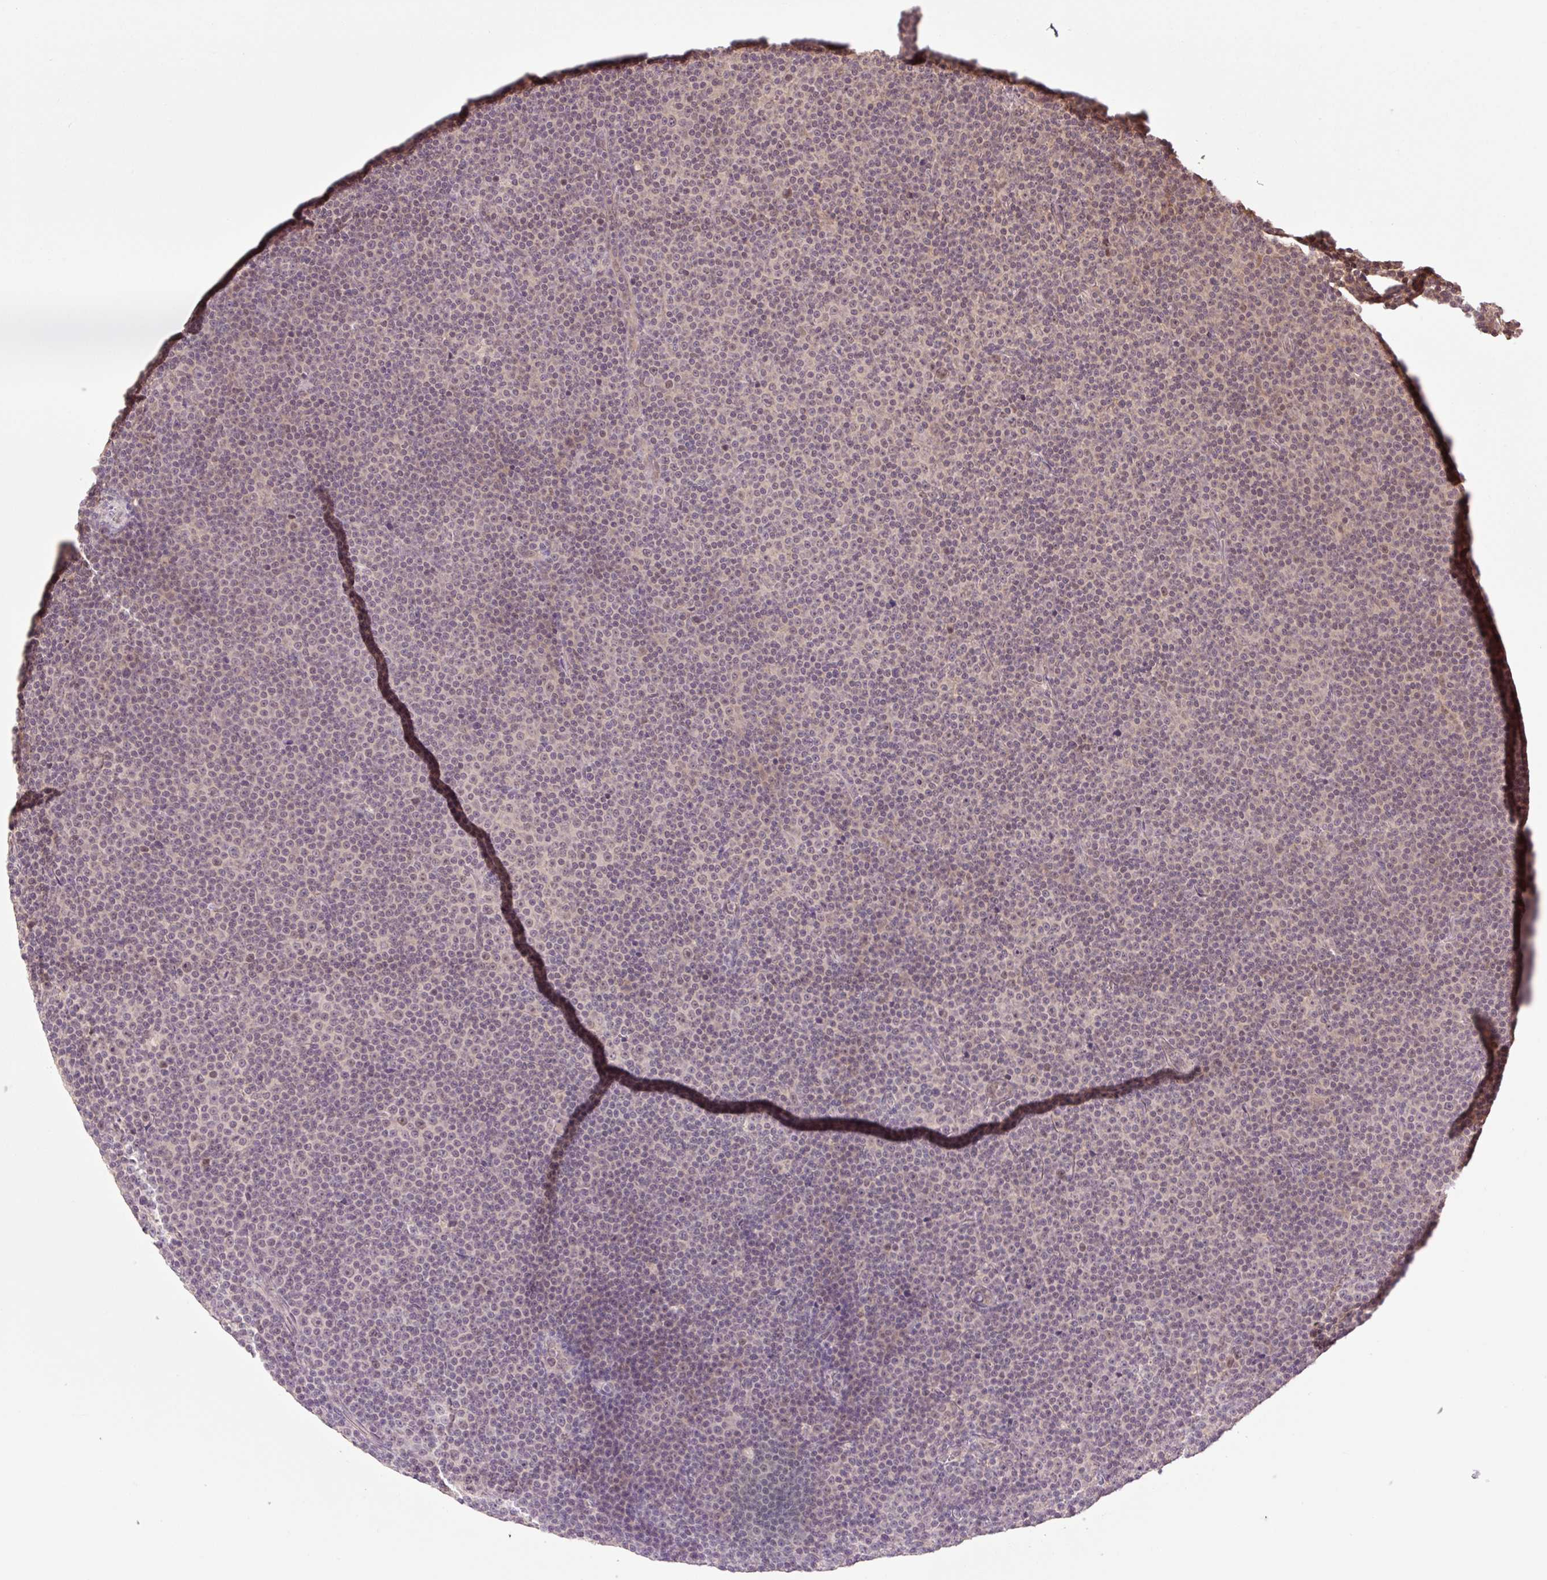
{"staining": {"intensity": "weak", "quantity": "<25%", "location": "nuclear"}, "tissue": "lymphoma", "cell_type": "Tumor cells", "image_type": "cancer", "snomed": [{"axis": "morphology", "description": "Malignant lymphoma, non-Hodgkin's type, Low grade"}, {"axis": "topography", "description": "Lymph node"}], "caption": "Lymphoma was stained to show a protein in brown. There is no significant positivity in tumor cells. (DAB (3,3'-diaminobenzidine) immunohistochemistry visualized using brightfield microscopy, high magnification).", "gene": "YJU2B", "patient": {"sex": "female", "age": 67}}